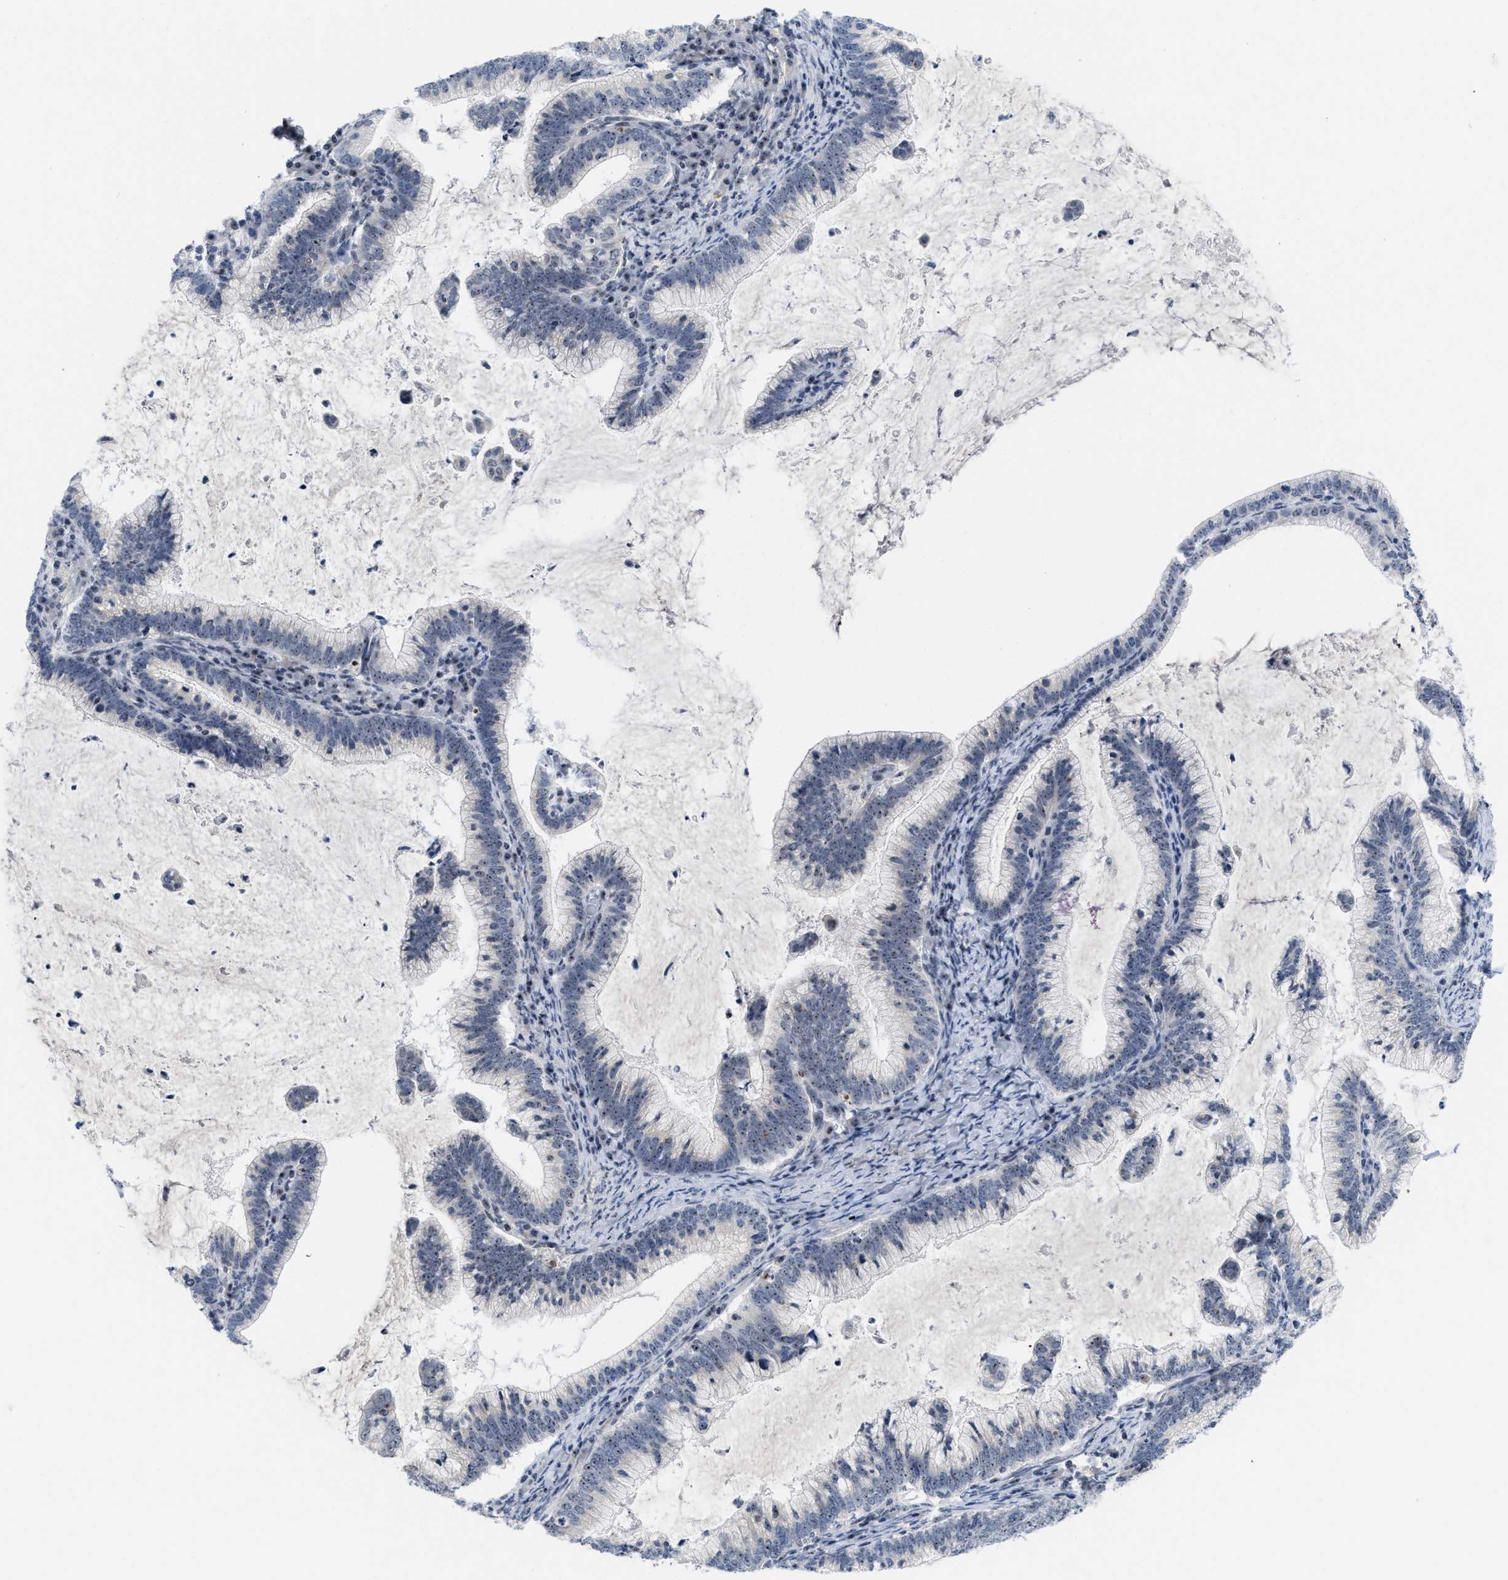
{"staining": {"intensity": "weak", "quantity": "25%-75%", "location": "nuclear"}, "tissue": "cervical cancer", "cell_type": "Tumor cells", "image_type": "cancer", "snomed": [{"axis": "morphology", "description": "Adenocarcinoma, NOS"}, {"axis": "topography", "description": "Cervix"}], "caption": "A brown stain highlights weak nuclear staining of a protein in human cervical cancer (adenocarcinoma) tumor cells. The staining was performed using DAB, with brown indicating positive protein expression. Nuclei are stained blue with hematoxylin.", "gene": "NOP58", "patient": {"sex": "female", "age": 36}}